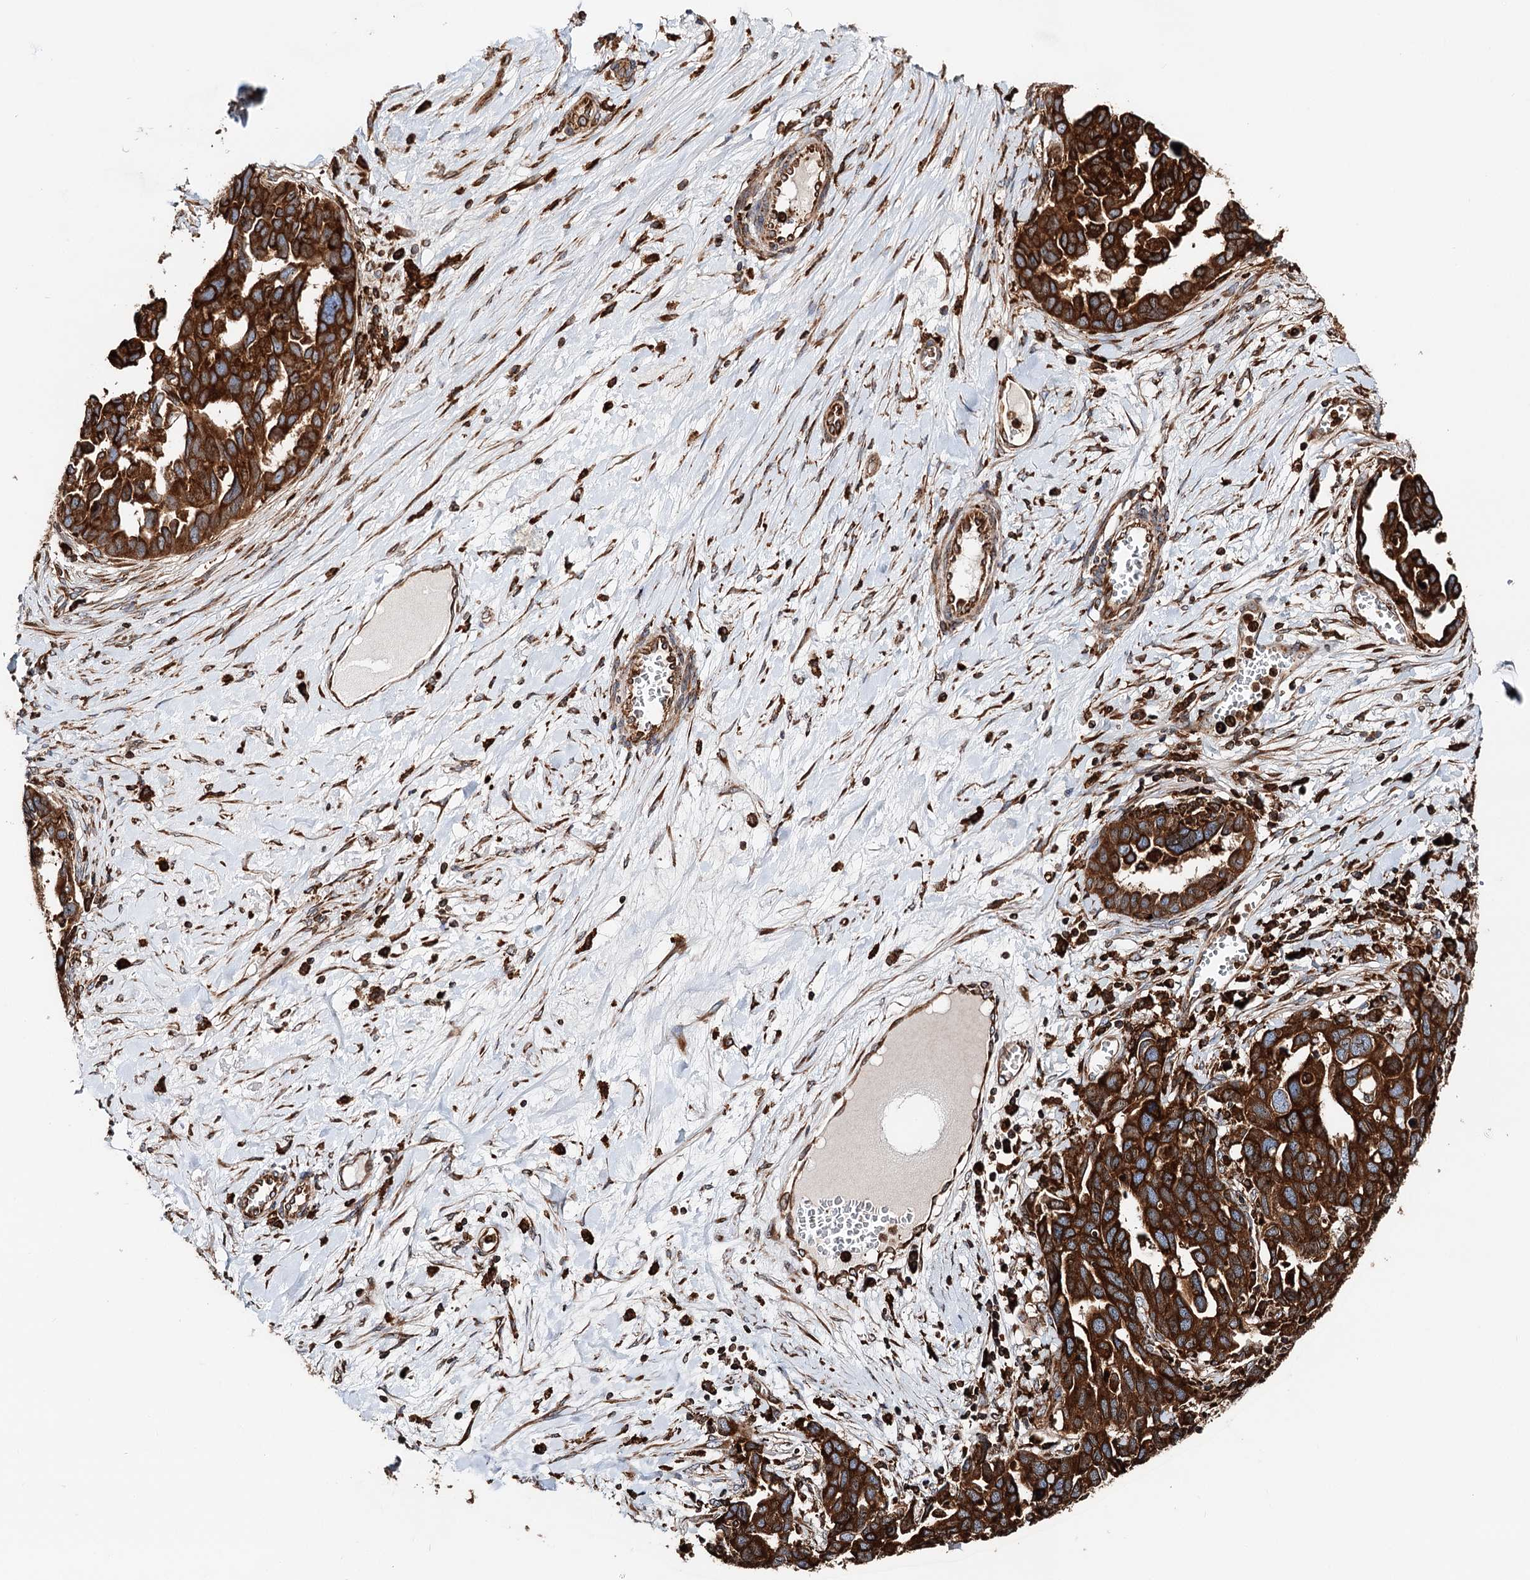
{"staining": {"intensity": "strong", "quantity": ">75%", "location": "cytoplasmic/membranous"}, "tissue": "ovarian cancer", "cell_type": "Tumor cells", "image_type": "cancer", "snomed": [{"axis": "morphology", "description": "Cystadenocarcinoma, serous, NOS"}, {"axis": "topography", "description": "Ovary"}], "caption": "There is high levels of strong cytoplasmic/membranous staining in tumor cells of ovarian cancer, as demonstrated by immunohistochemical staining (brown color).", "gene": "ERP29", "patient": {"sex": "female", "age": 54}}